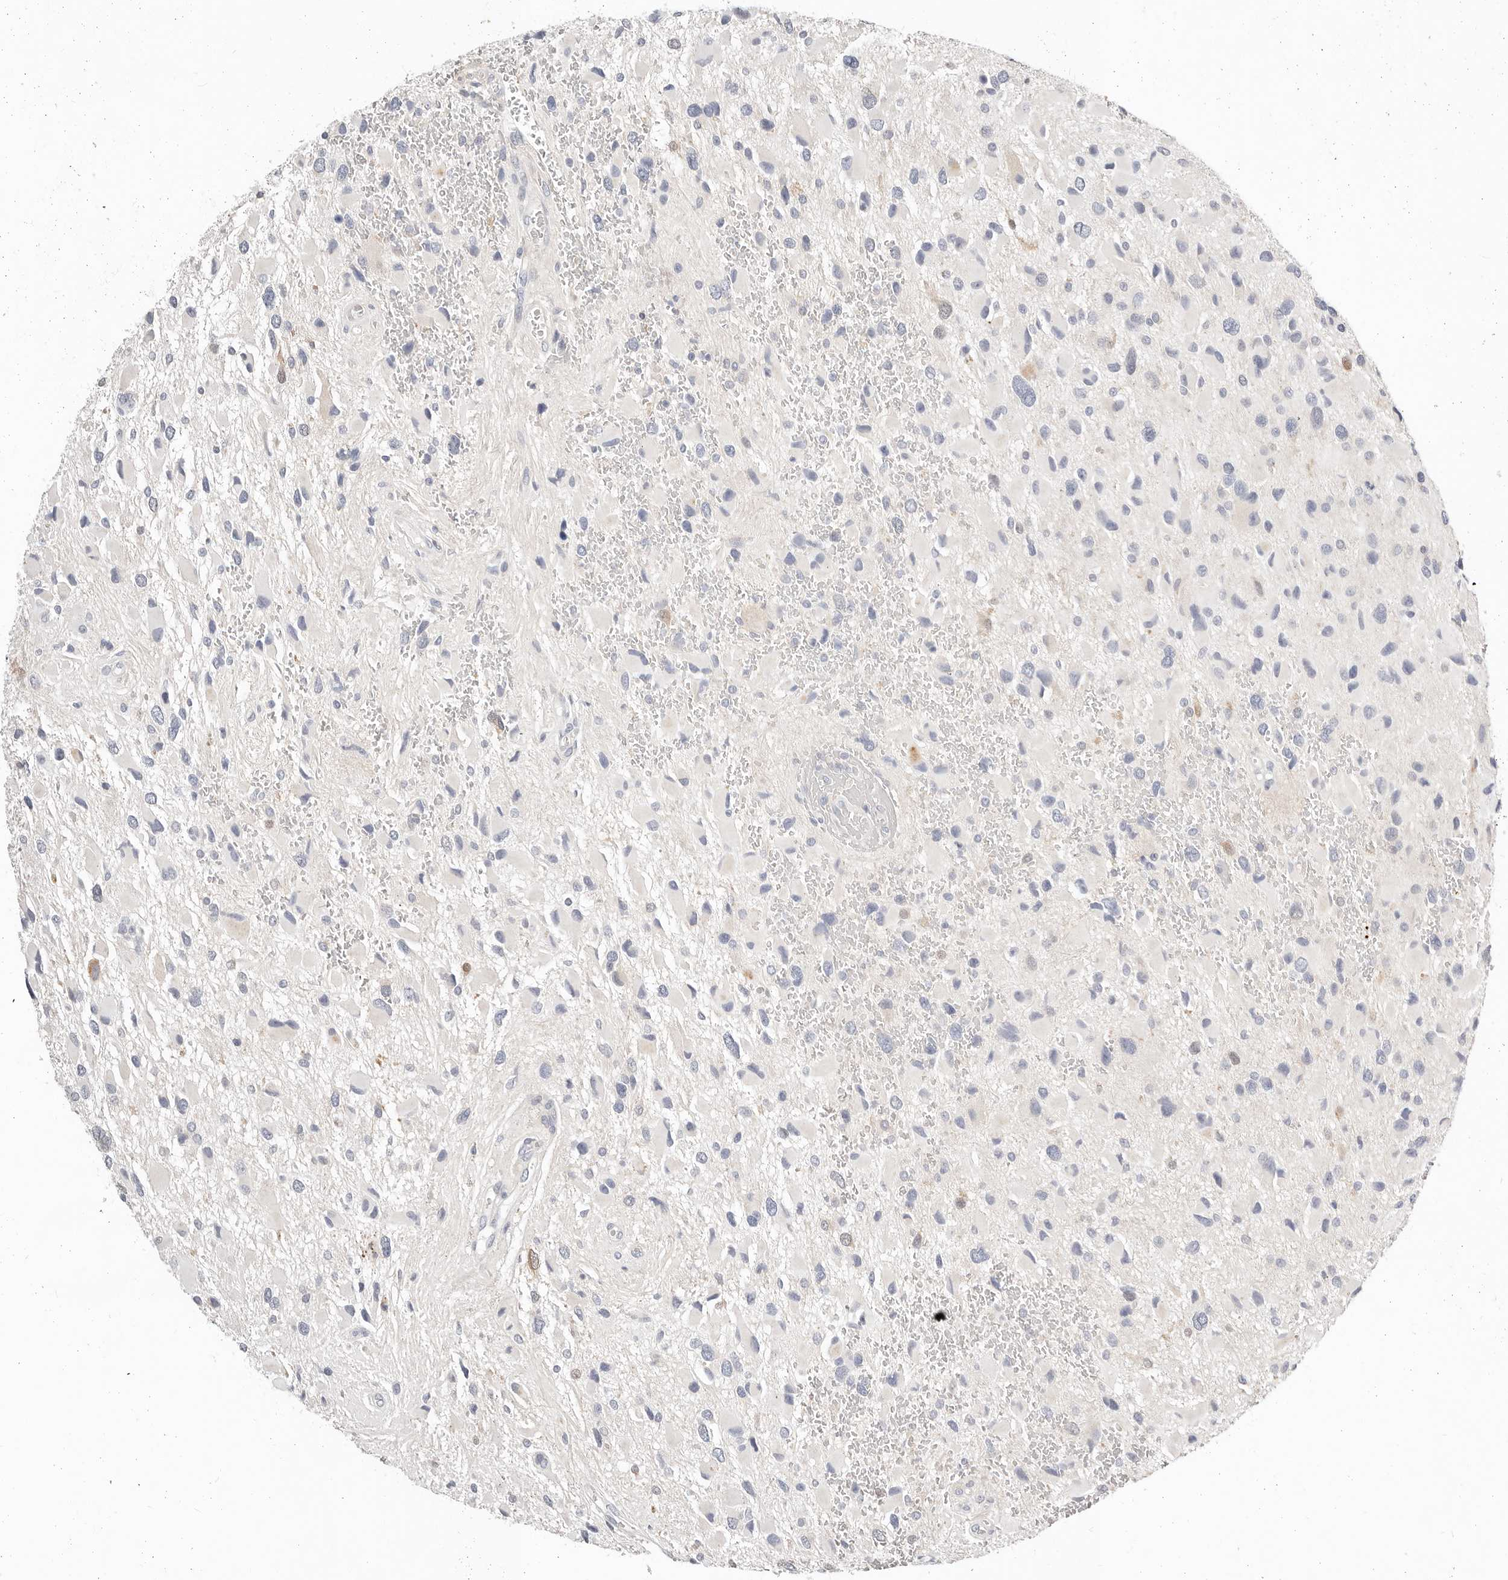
{"staining": {"intensity": "negative", "quantity": "none", "location": "none"}, "tissue": "glioma", "cell_type": "Tumor cells", "image_type": "cancer", "snomed": [{"axis": "morphology", "description": "Glioma, malignant, High grade"}, {"axis": "topography", "description": "Brain"}], "caption": "Photomicrograph shows no protein expression in tumor cells of glioma tissue.", "gene": "TMEM63B", "patient": {"sex": "male", "age": 53}}